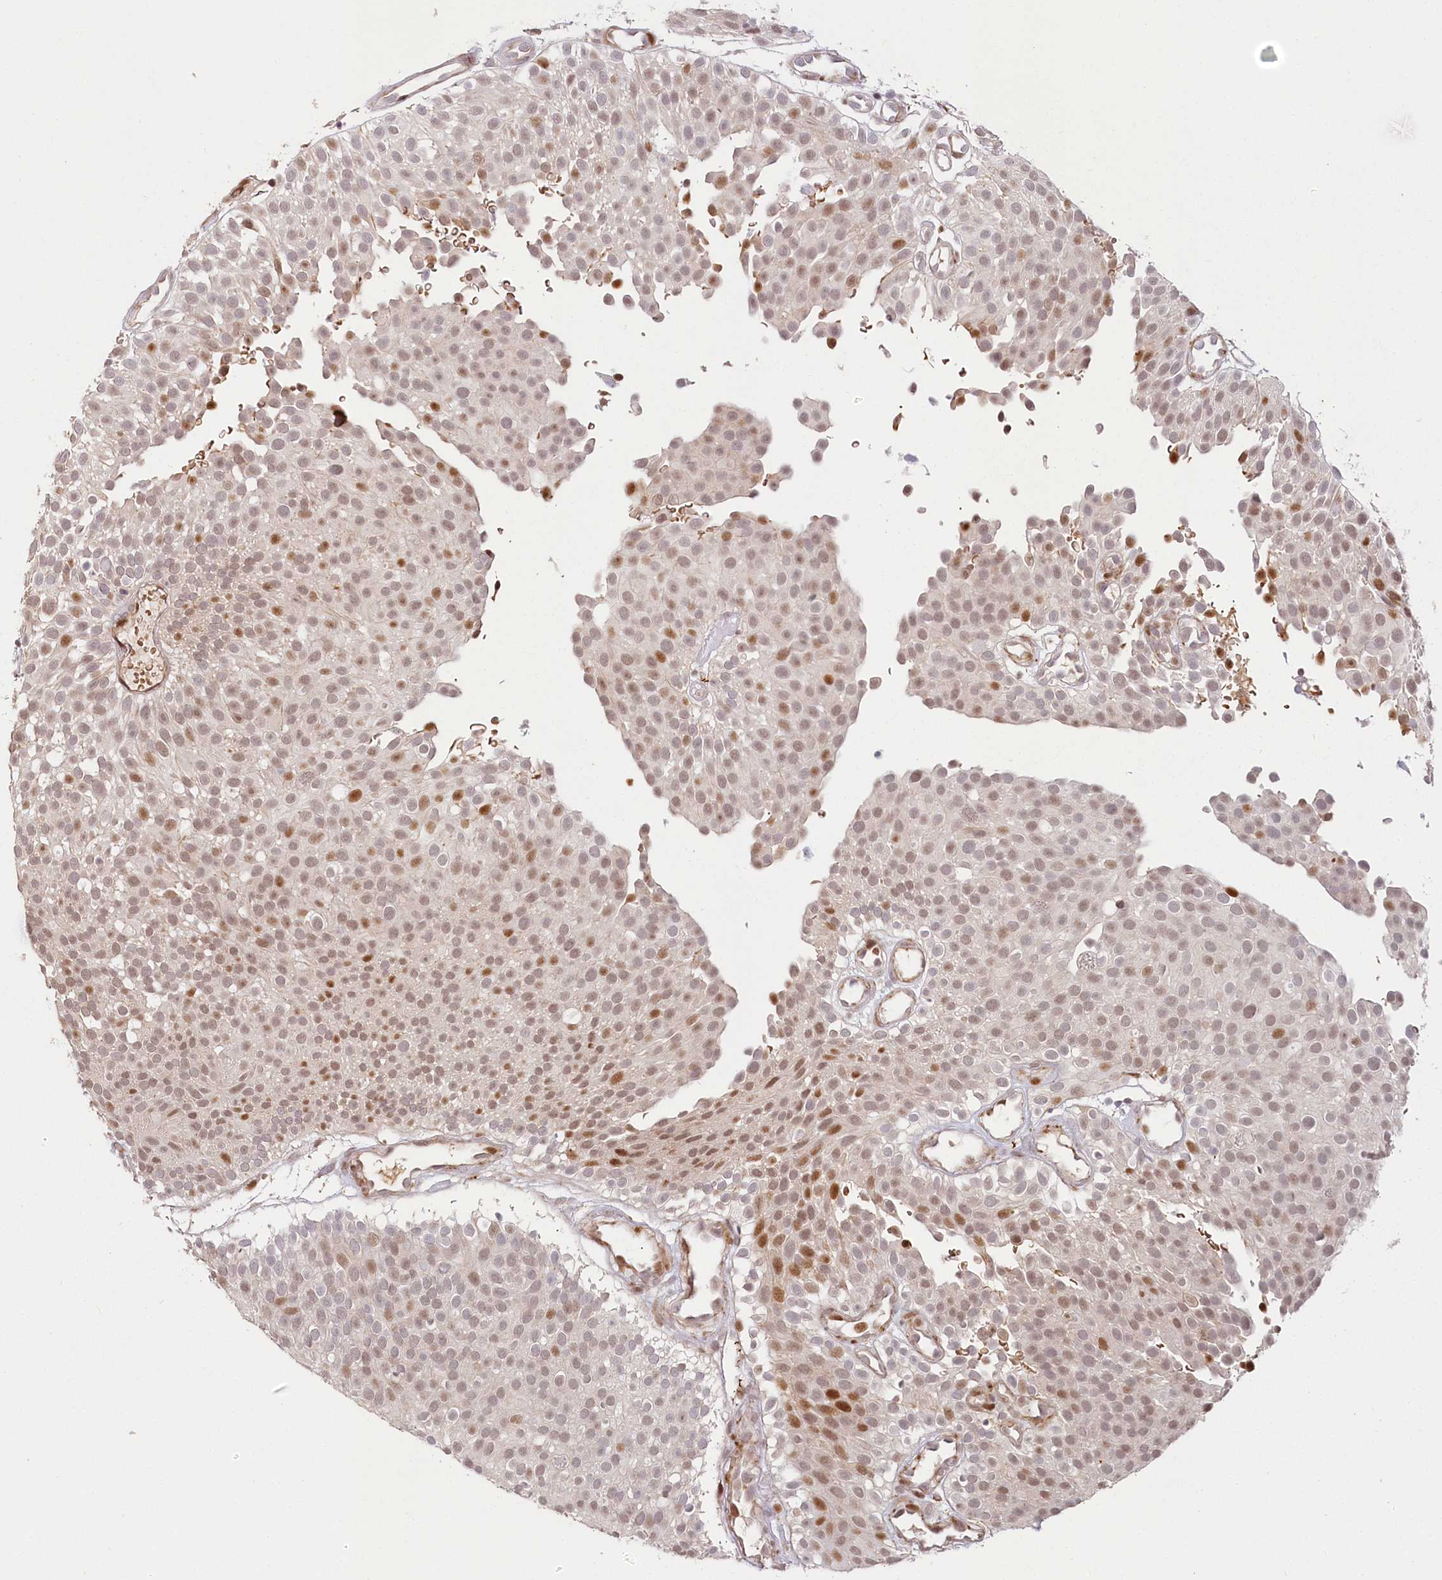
{"staining": {"intensity": "moderate", "quantity": "25%-75%", "location": "nuclear"}, "tissue": "urothelial cancer", "cell_type": "Tumor cells", "image_type": "cancer", "snomed": [{"axis": "morphology", "description": "Urothelial carcinoma, Low grade"}, {"axis": "topography", "description": "Urinary bladder"}], "caption": "Low-grade urothelial carcinoma stained with immunohistochemistry displays moderate nuclear staining in about 25%-75% of tumor cells.", "gene": "FAM204A", "patient": {"sex": "male", "age": 78}}